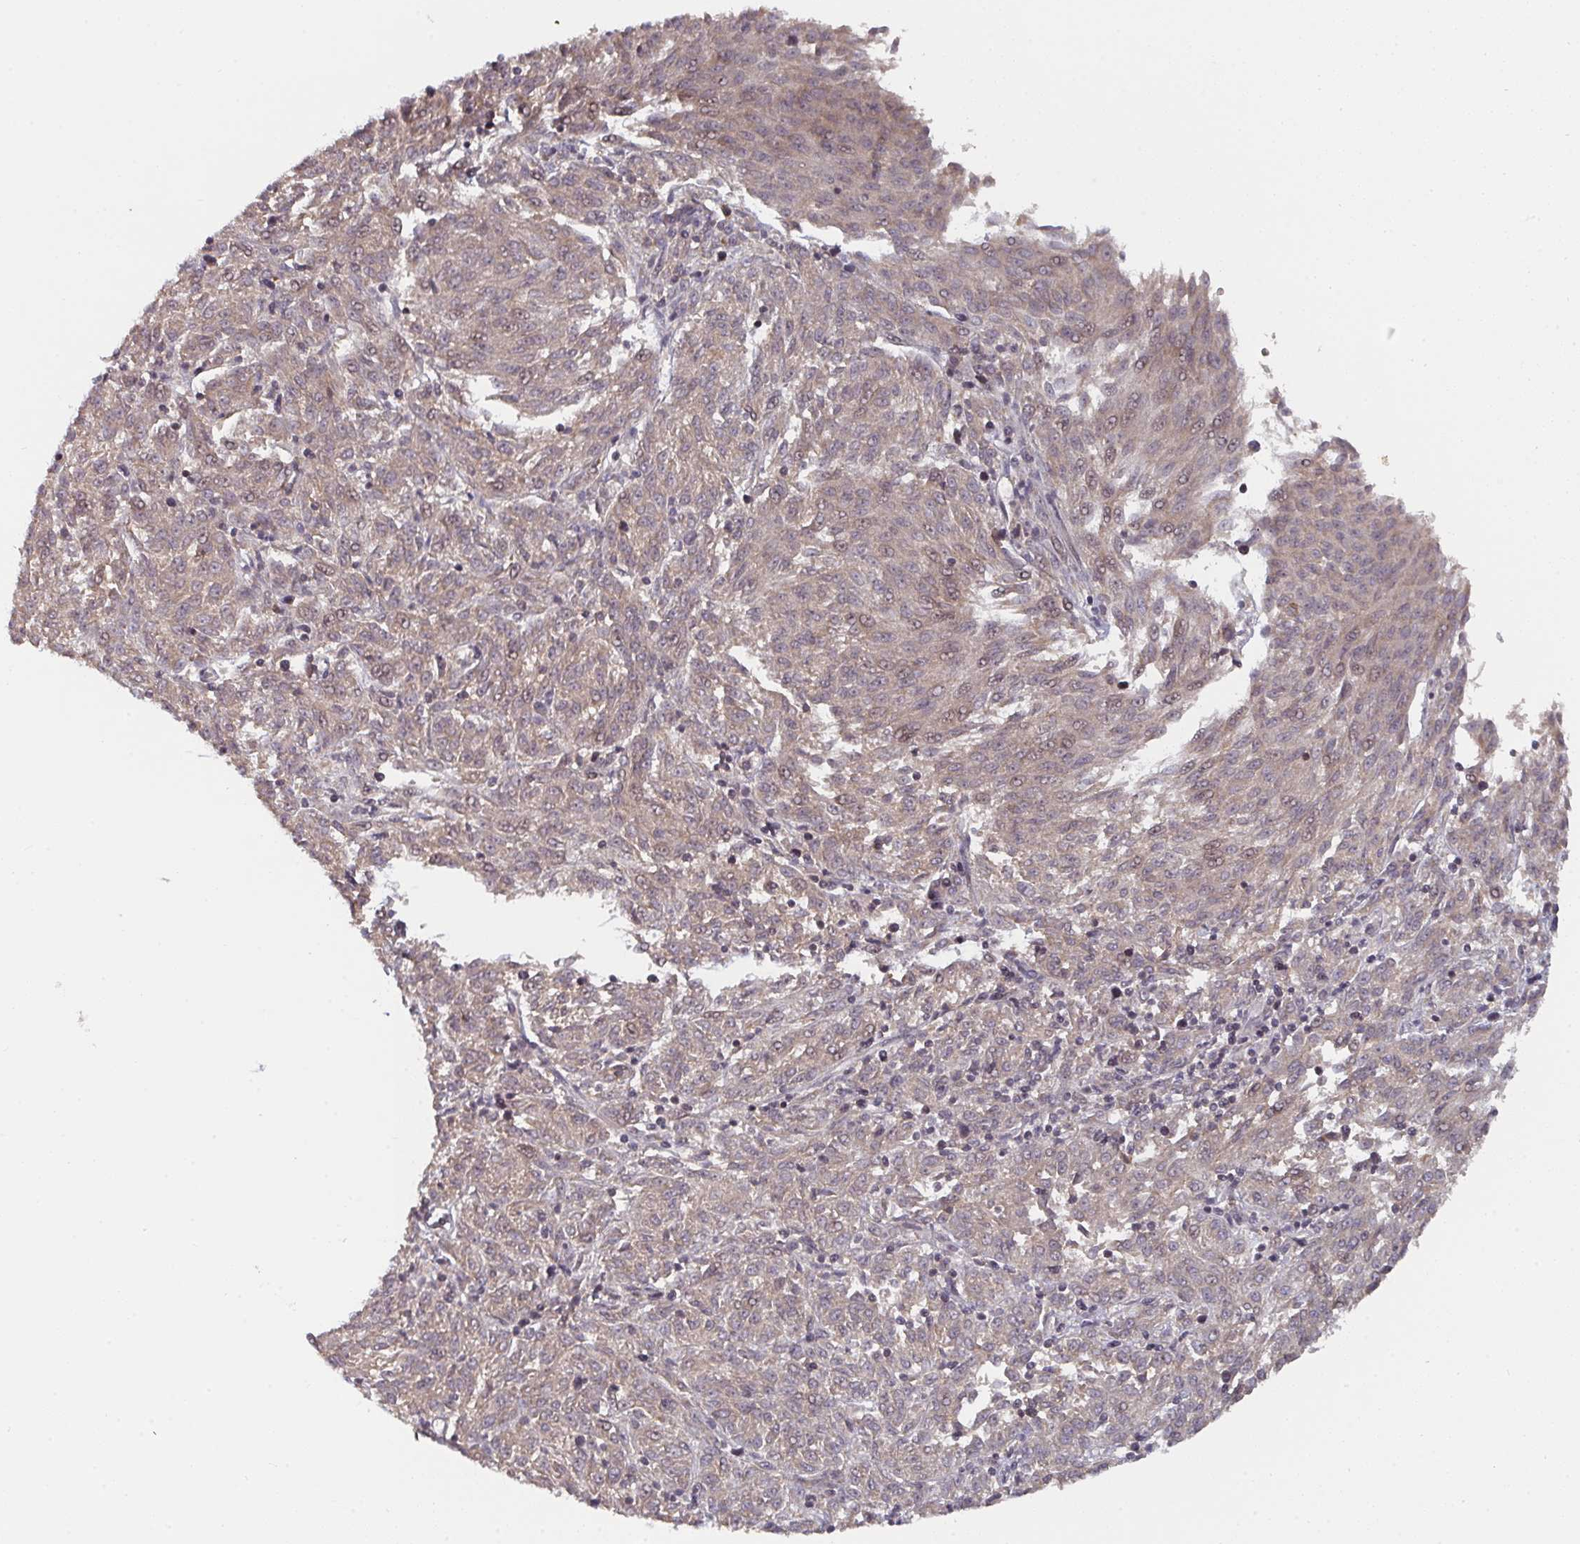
{"staining": {"intensity": "weak", "quantity": "25%-75%", "location": "cytoplasmic/membranous,nuclear"}, "tissue": "melanoma", "cell_type": "Tumor cells", "image_type": "cancer", "snomed": [{"axis": "morphology", "description": "Malignant melanoma, NOS"}, {"axis": "topography", "description": "Skin"}], "caption": "This photomicrograph displays immunohistochemistry staining of melanoma, with low weak cytoplasmic/membranous and nuclear positivity in approximately 25%-75% of tumor cells.", "gene": "DCST1", "patient": {"sex": "female", "age": 72}}